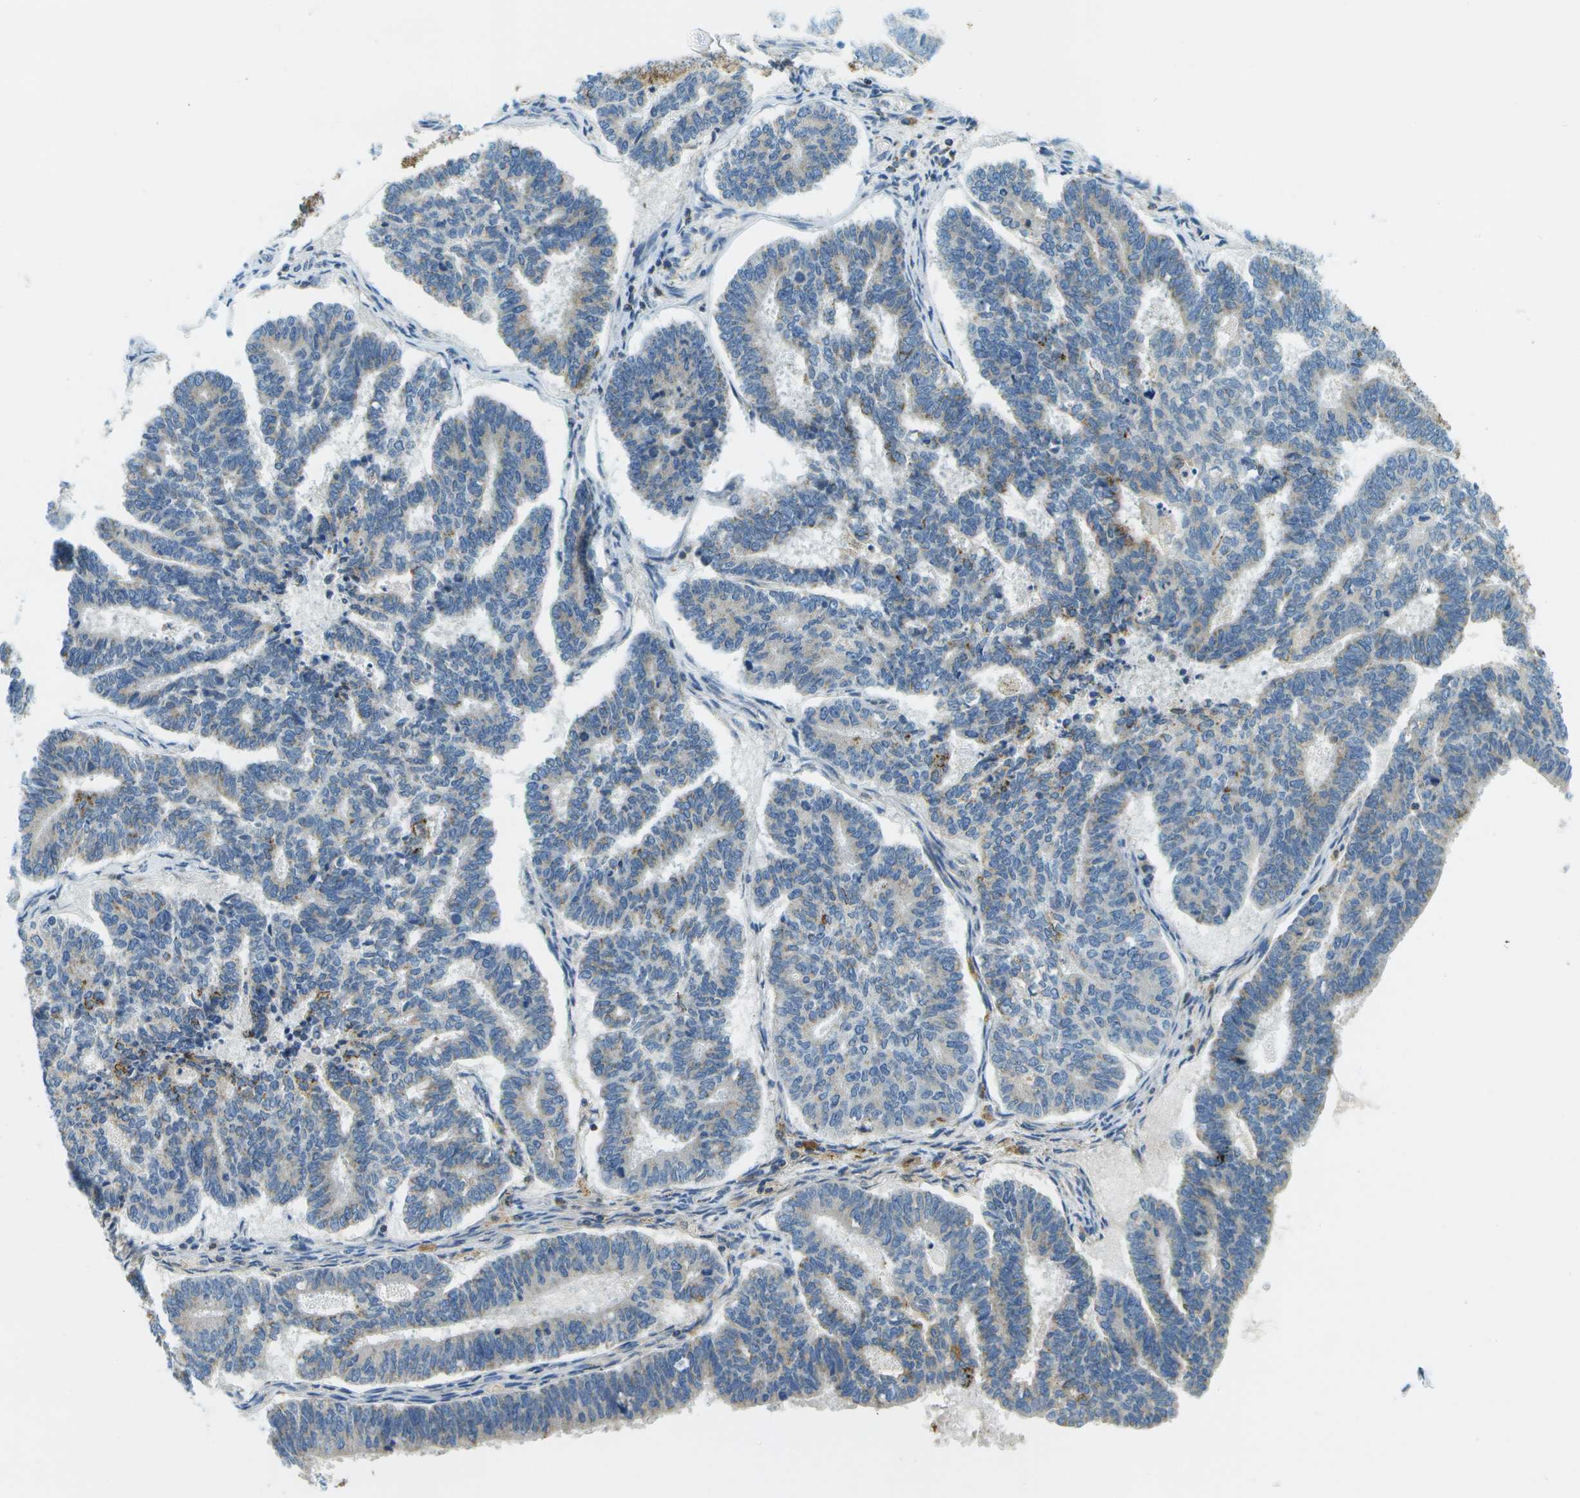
{"staining": {"intensity": "moderate", "quantity": "<25%", "location": "cytoplasmic/membranous"}, "tissue": "endometrial cancer", "cell_type": "Tumor cells", "image_type": "cancer", "snomed": [{"axis": "morphology", "description": "Adenocarcinoma, NOS"}, {"axis": "topography", "description": "Endometrium"}], "caption": "Adenocarcinoma (endometrial) stained for a protein reveals moderate cytoplasmic/membranous positivity in tumor cells.", "gene": "HLCS", "patient": {"sex": "female", "age": 70}}